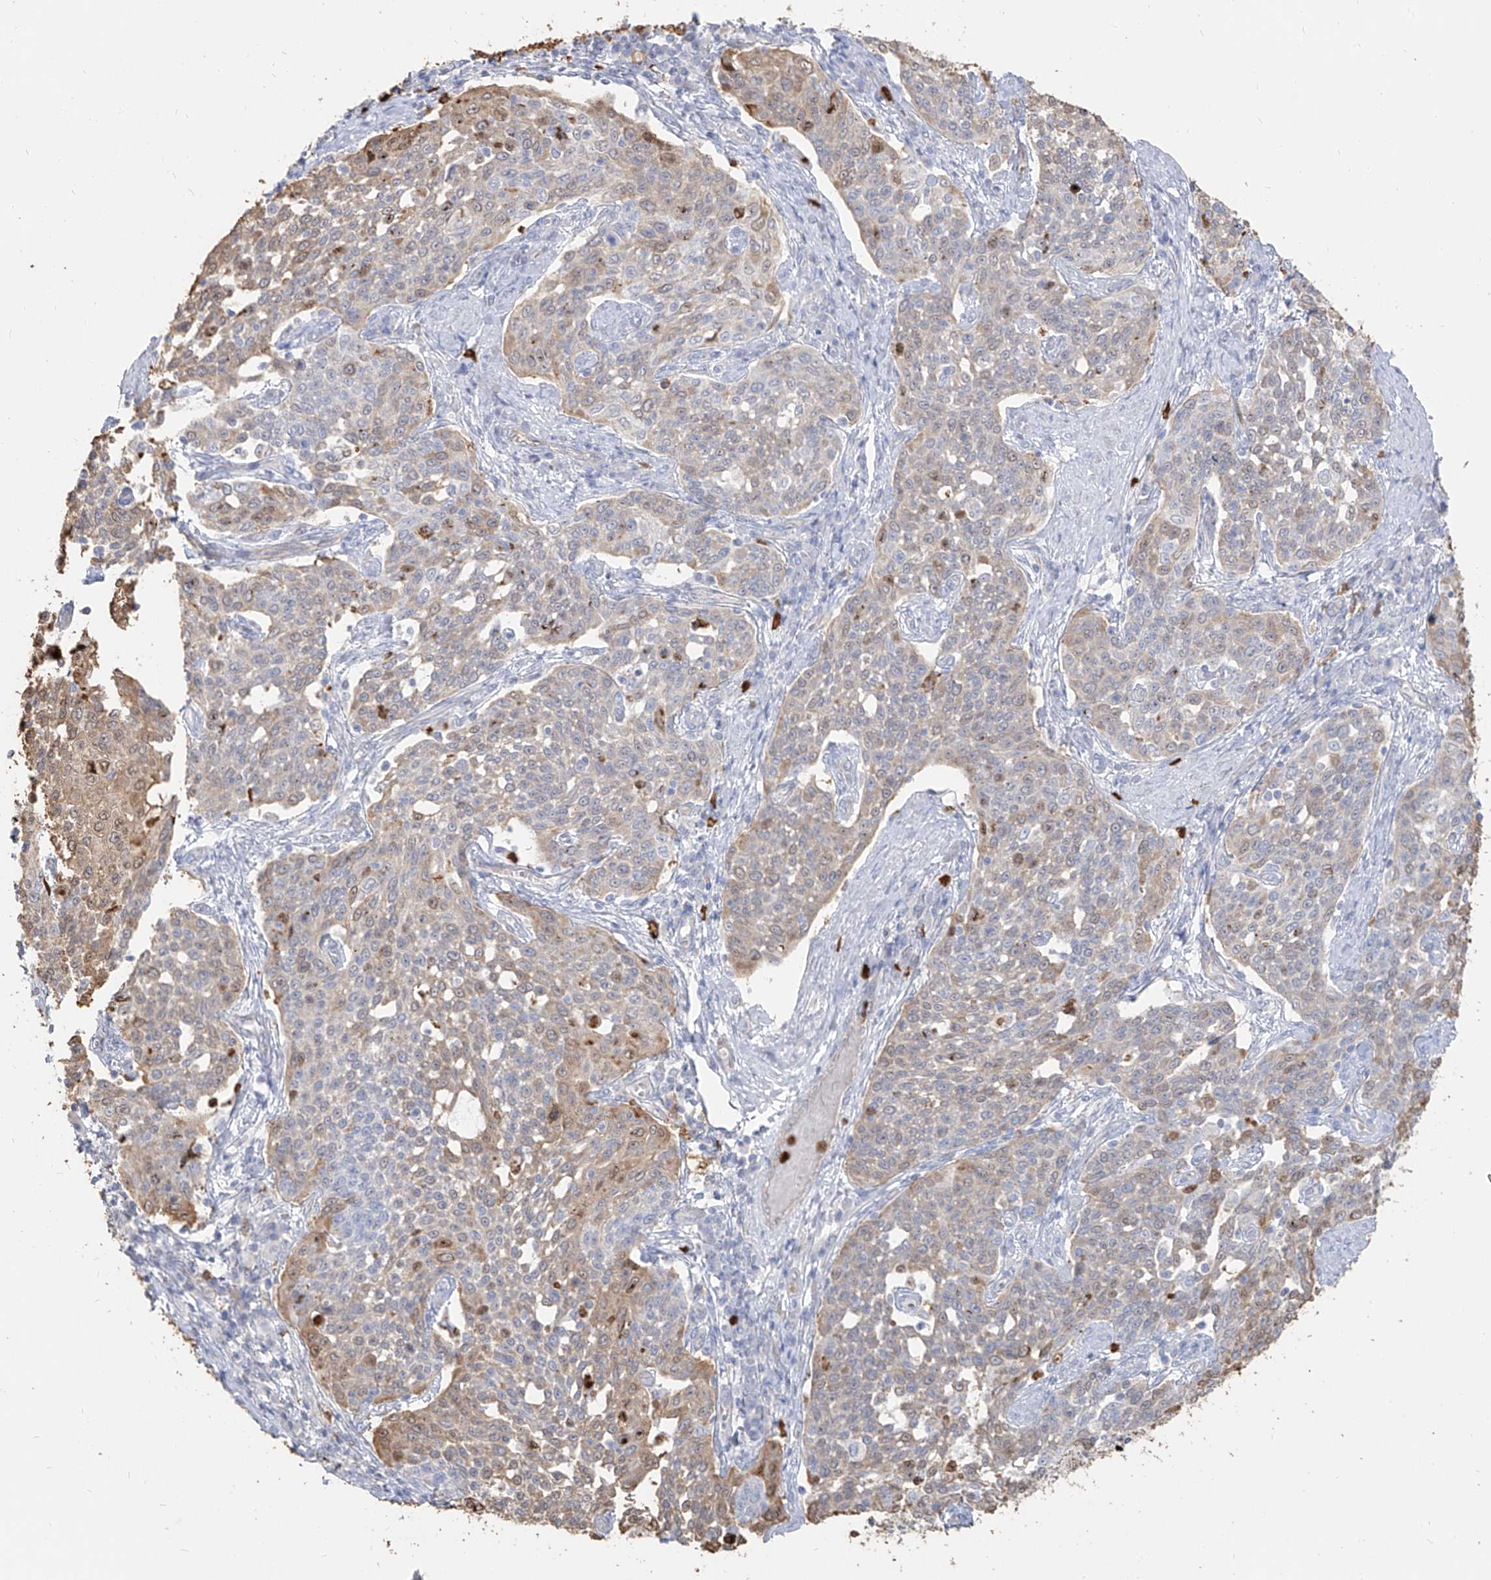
{"staining": {"intensity": "weak", "quantity": "25%-75%", "location": "cytoplasmic/membranous"}, "tissue": "cervical cancer", "cell_type": "Tumor cells", "image_type": "cancer", "snomed": [{"axis": "morphology", "description": "Squamous cell carcinoma, NOS"}, {"axis": "topography", "description": "Cervix"}], "caption": "High-magnification brightfield microscopy of cervical squamous cell carcinoma stained with DAB (3,3'-diaminobenzidine) (brown) and counterstained with hematoxylin (blue). tumor cells exhibit weak cytoplasmic/membranous expression is identified in about25%-75% of cells. (DAB IHC, brown staining for protein, blue staining for nuclei).", "gene": "ZNF227", "patient": {"sex": "female", "age": 34}}